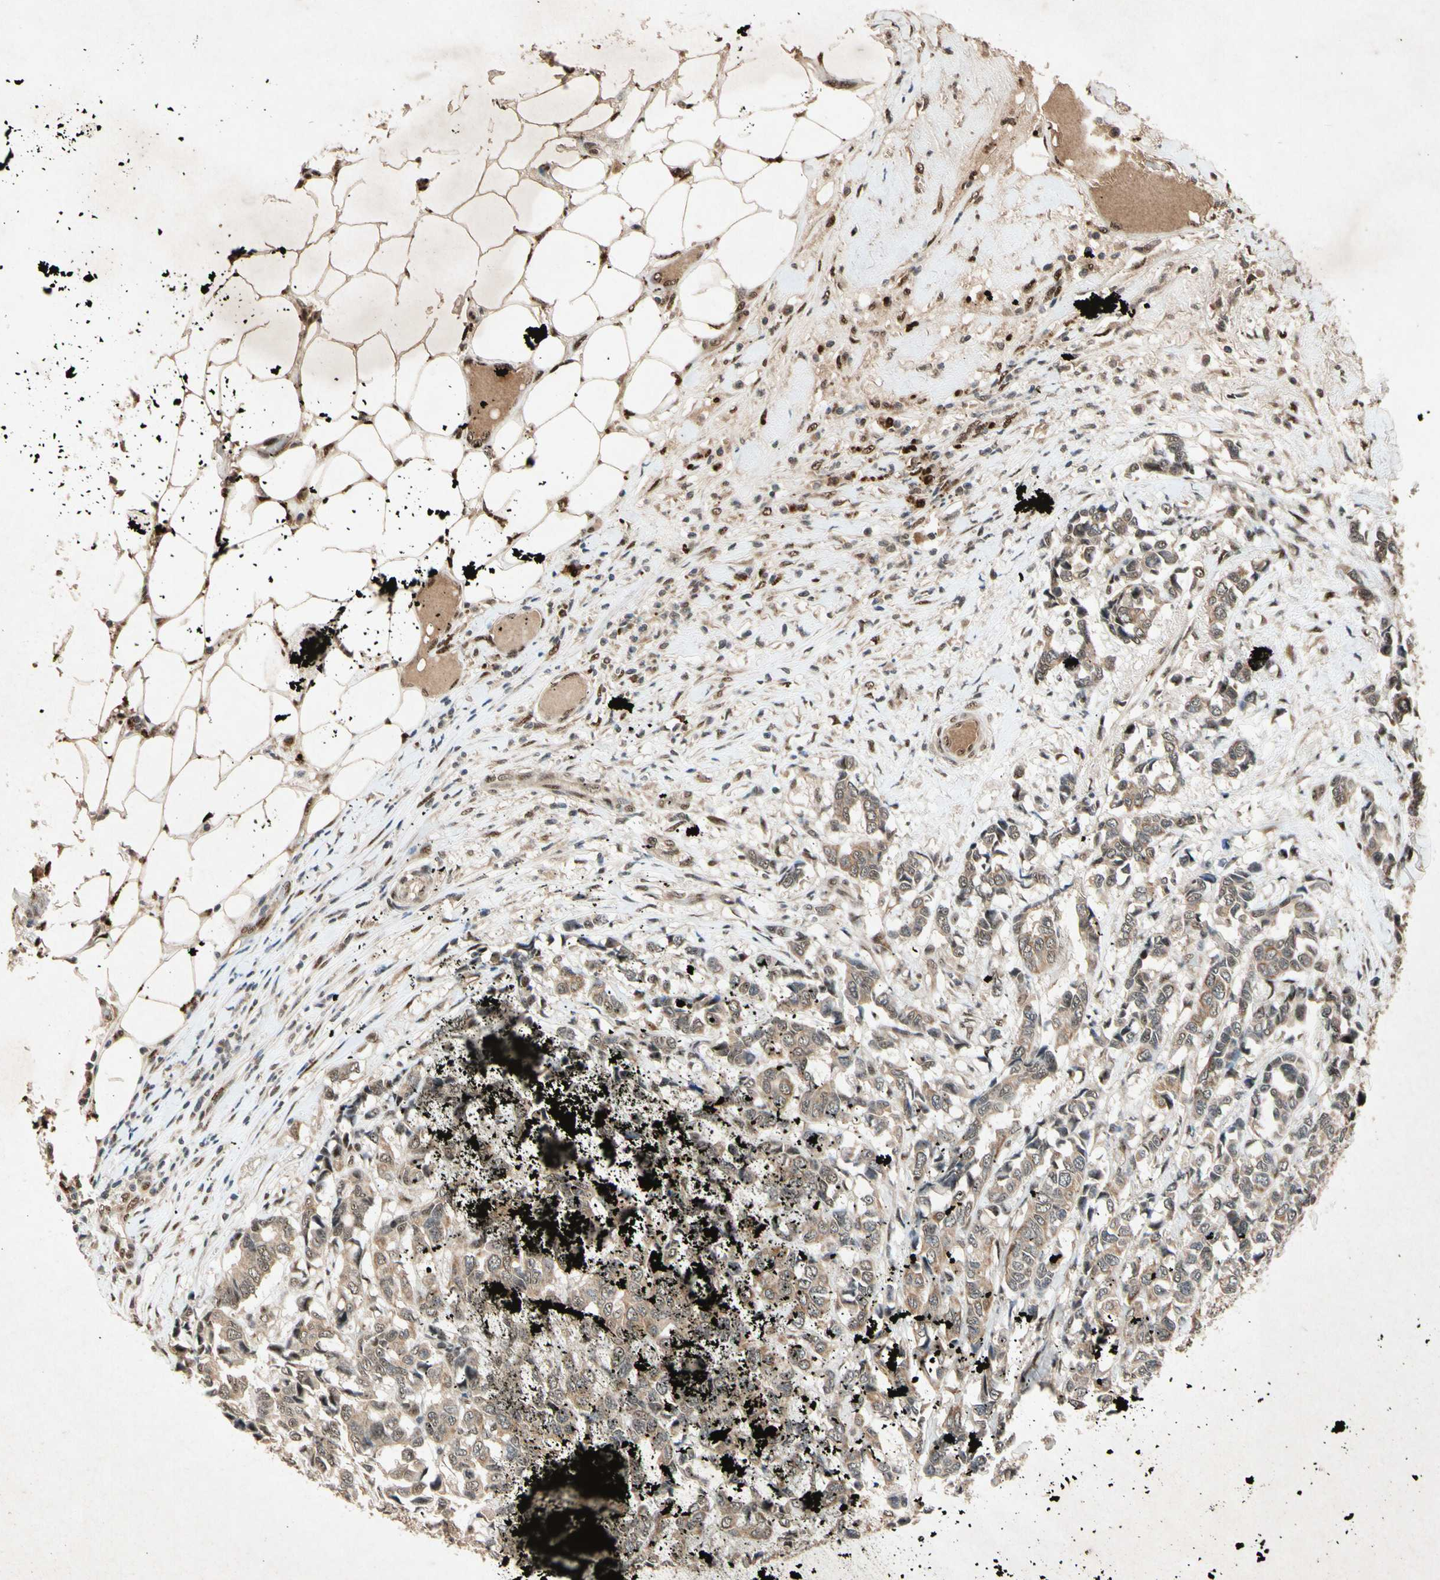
{"staining": {"intensity": "moderate", "quantity": "25%-75%", "location": "cytoplasmic/membranous,nuclear"}, "tissue": "breast cancer", "cell_type": "Tumor cells", "image_type": "cancer", "snomed": [{"axis": "morphology", "description": "Duct carcinoma"}, {"axis": "topography", "description": "Breast"}], "caption": "A histopathology image of breast cancer stained for a protein exhibits moderate cytoplasmic/membranous and nuclear brown staining in tumor cells. (IHC, brightfield microscopy, high magnification).", "gene": "PML", "patient": {"sex": "female", "age": 87}}